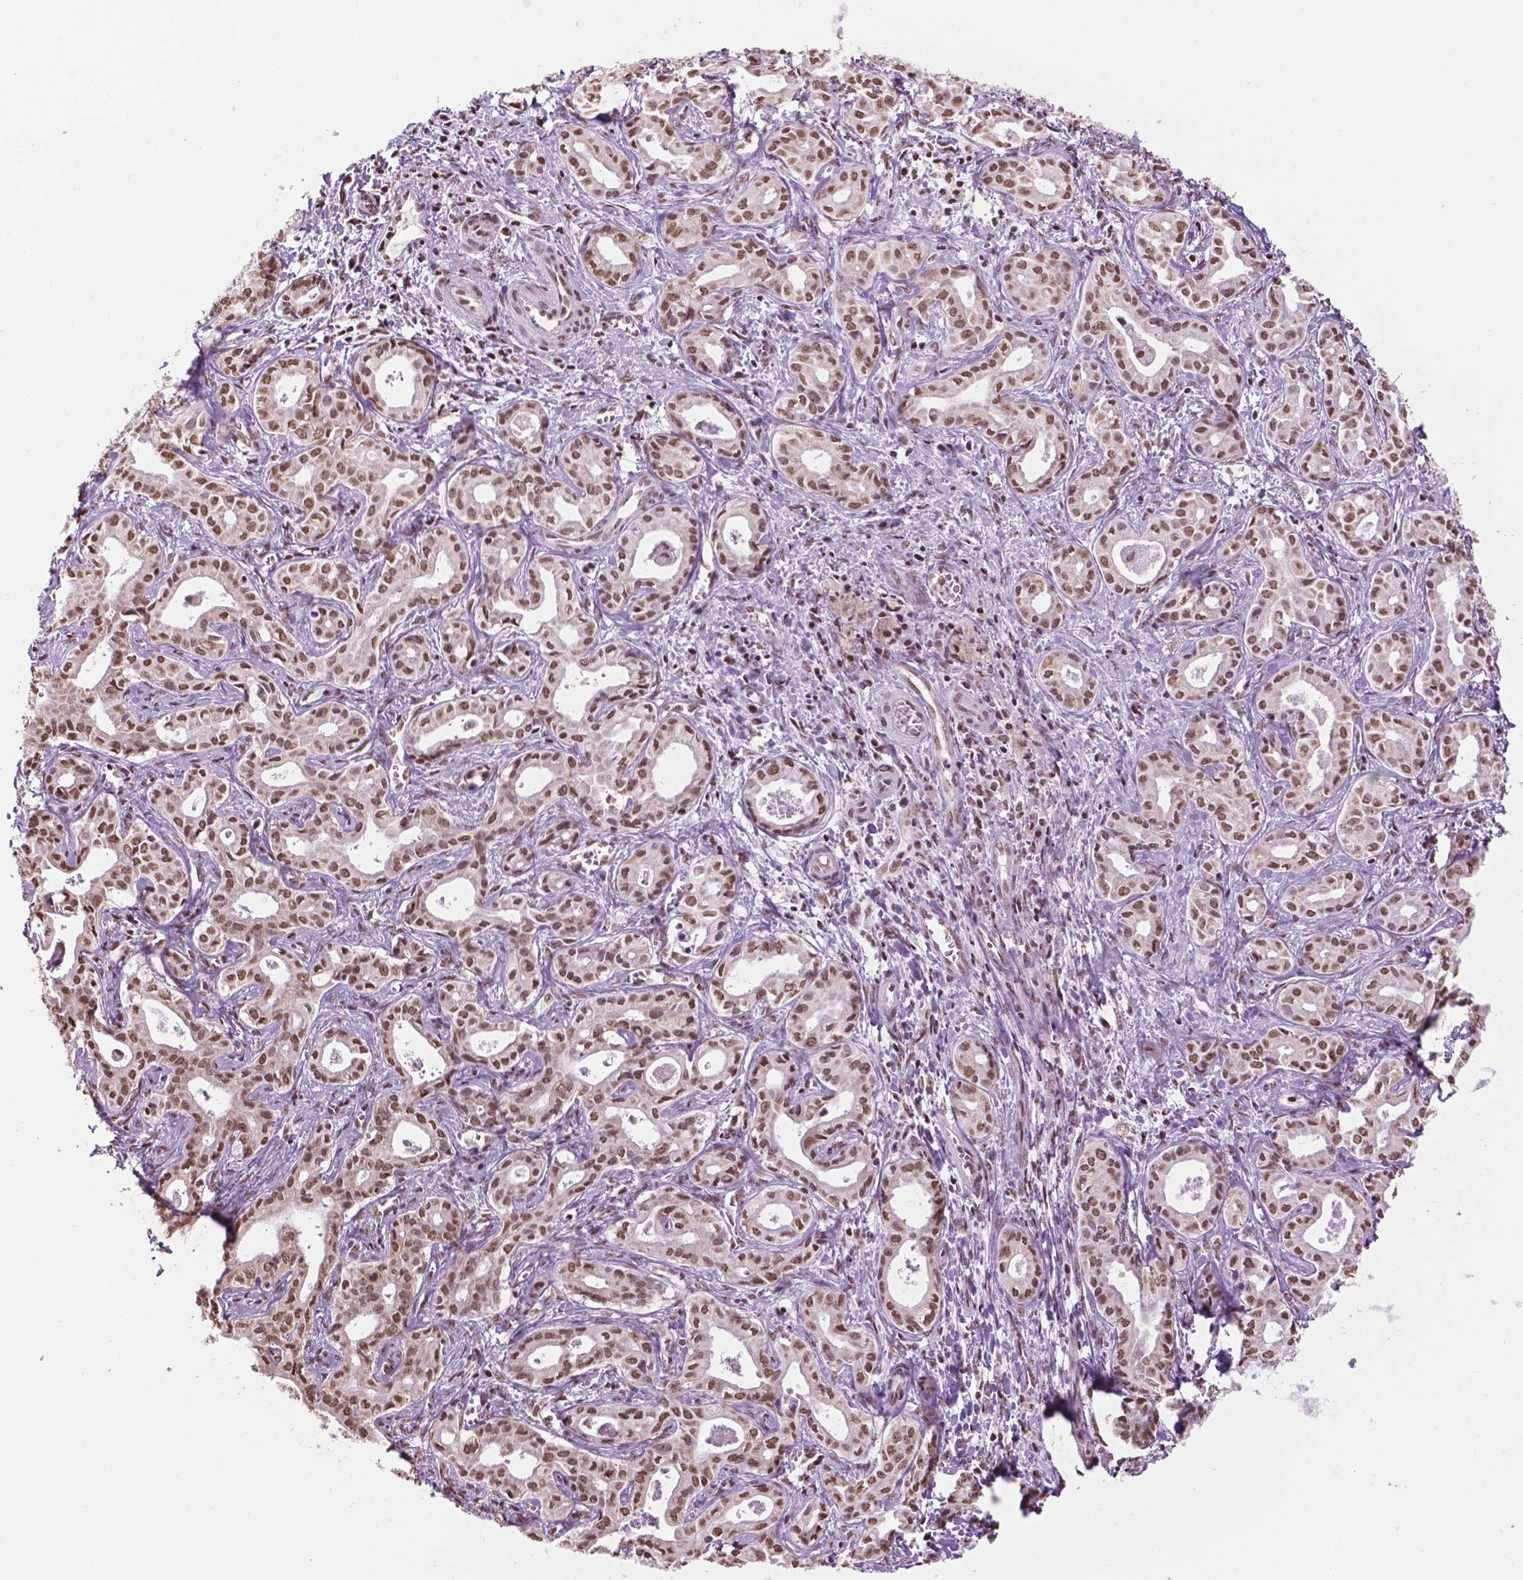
{"staining": {"intensity": "moderate", "quantity": ">75%", "location": "nuclear"}, "tissue": "liver cancer", "cell_type": "Tumor cells", "image_type": "cancer", "snomed": [{"axis": "morphology", "description": "Cholangiocarcinoma"}, {"axis": "topography", "description": "Liver"}], "caption": "Liver cancer tissue displays moderate nuclear expression in about >75% of tumor cells, visualized by immunohistochemistry.", "gene": "COL23A1", "patient": {"sex": "female", "age": 65}}